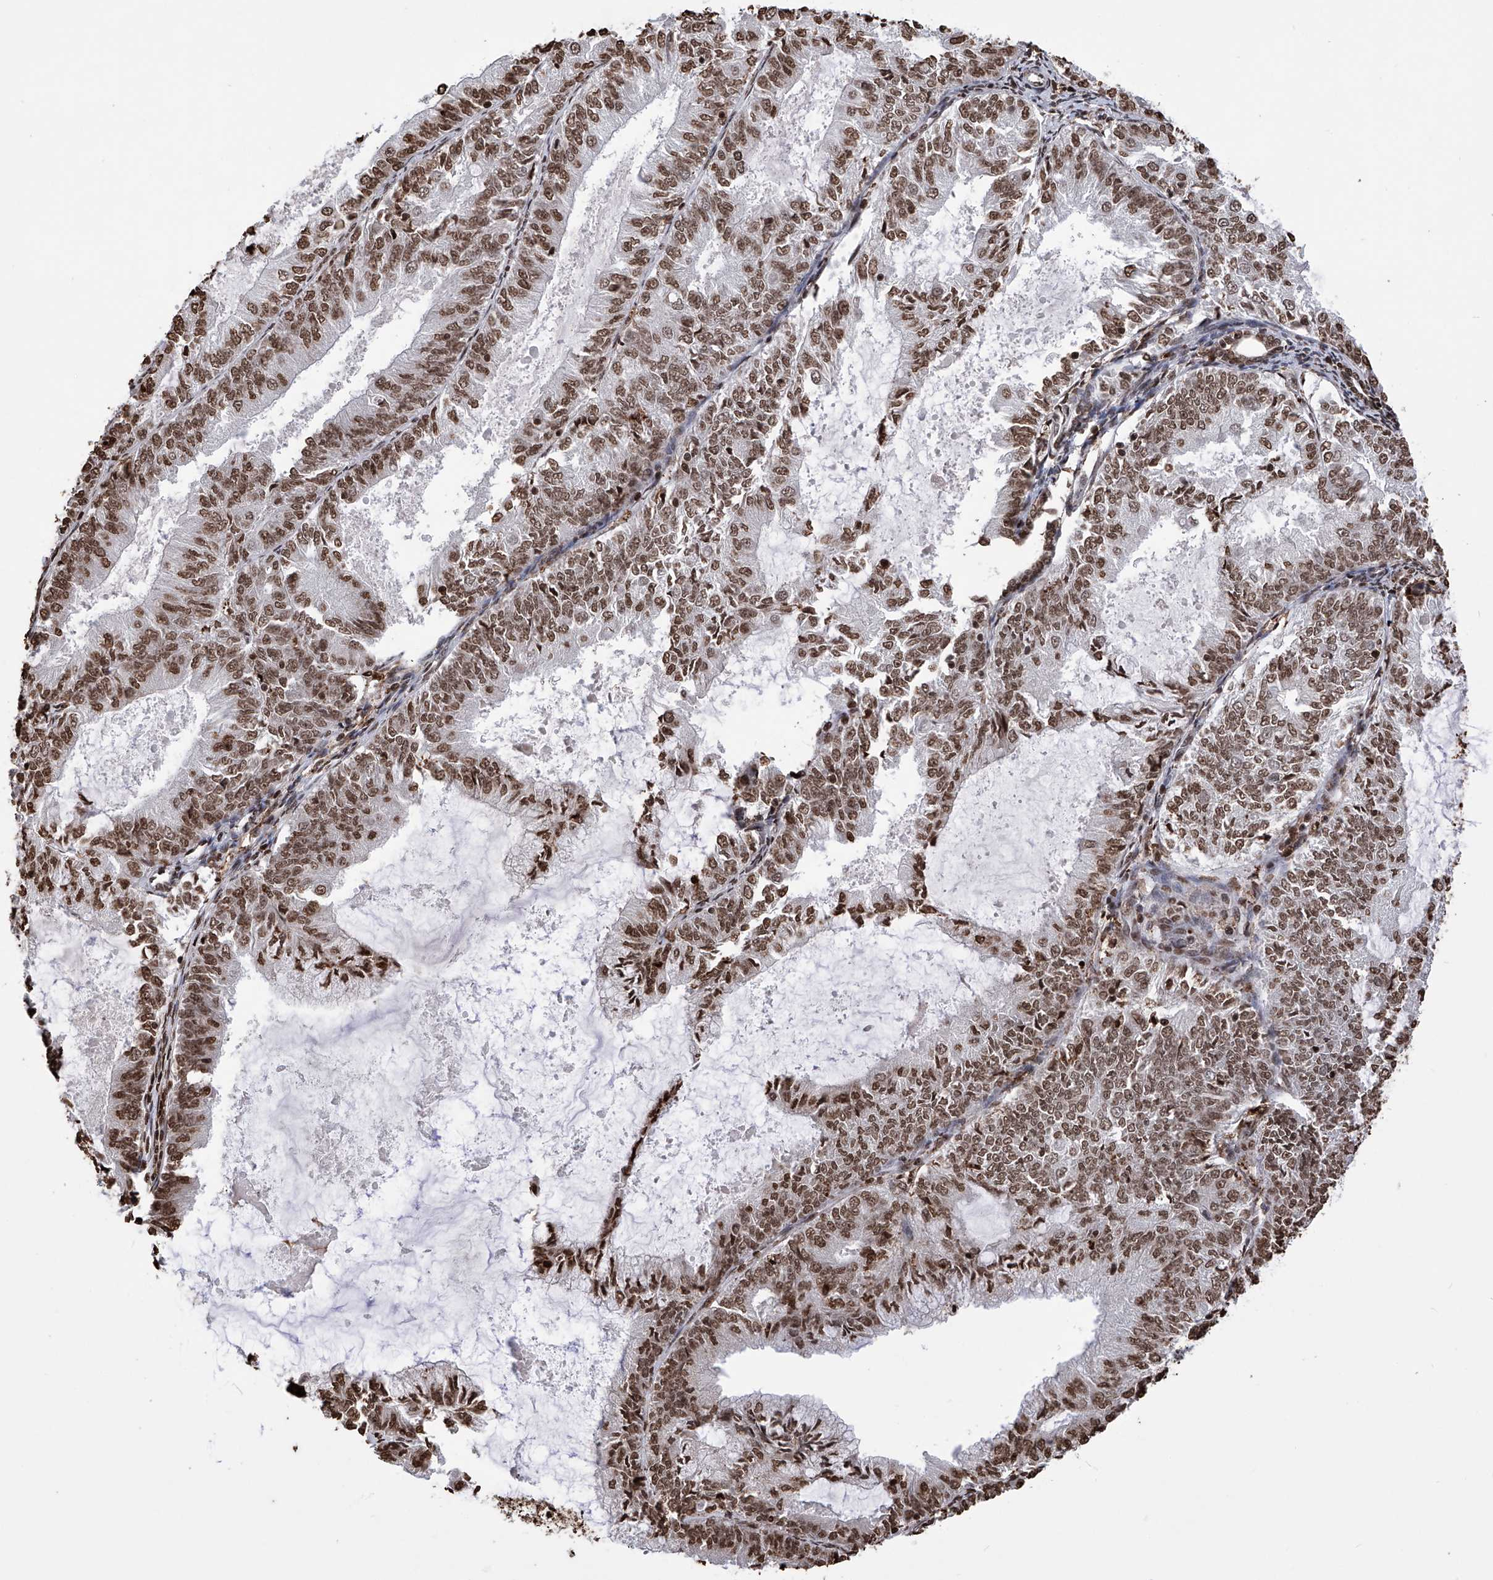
{"staining": {"intensity": "moderate", "quantity": ">75%", "location": "nuclear"}, "tissue": "endometrial cancer", "cell_type": "Tumor cells", "image_type": "cancer", "snomed": [{"axis": "morphology", "description": "Adenocarcinoma, NOS"}, {"axis": "topography", "description": "Endometrium"}], "caption": "Moderate nuclear protein staining is identified in about >75% of tumor cells in endometrial cancer.", "gene": "CFAP410", "patient": {"sex": "female", "age": 57}}